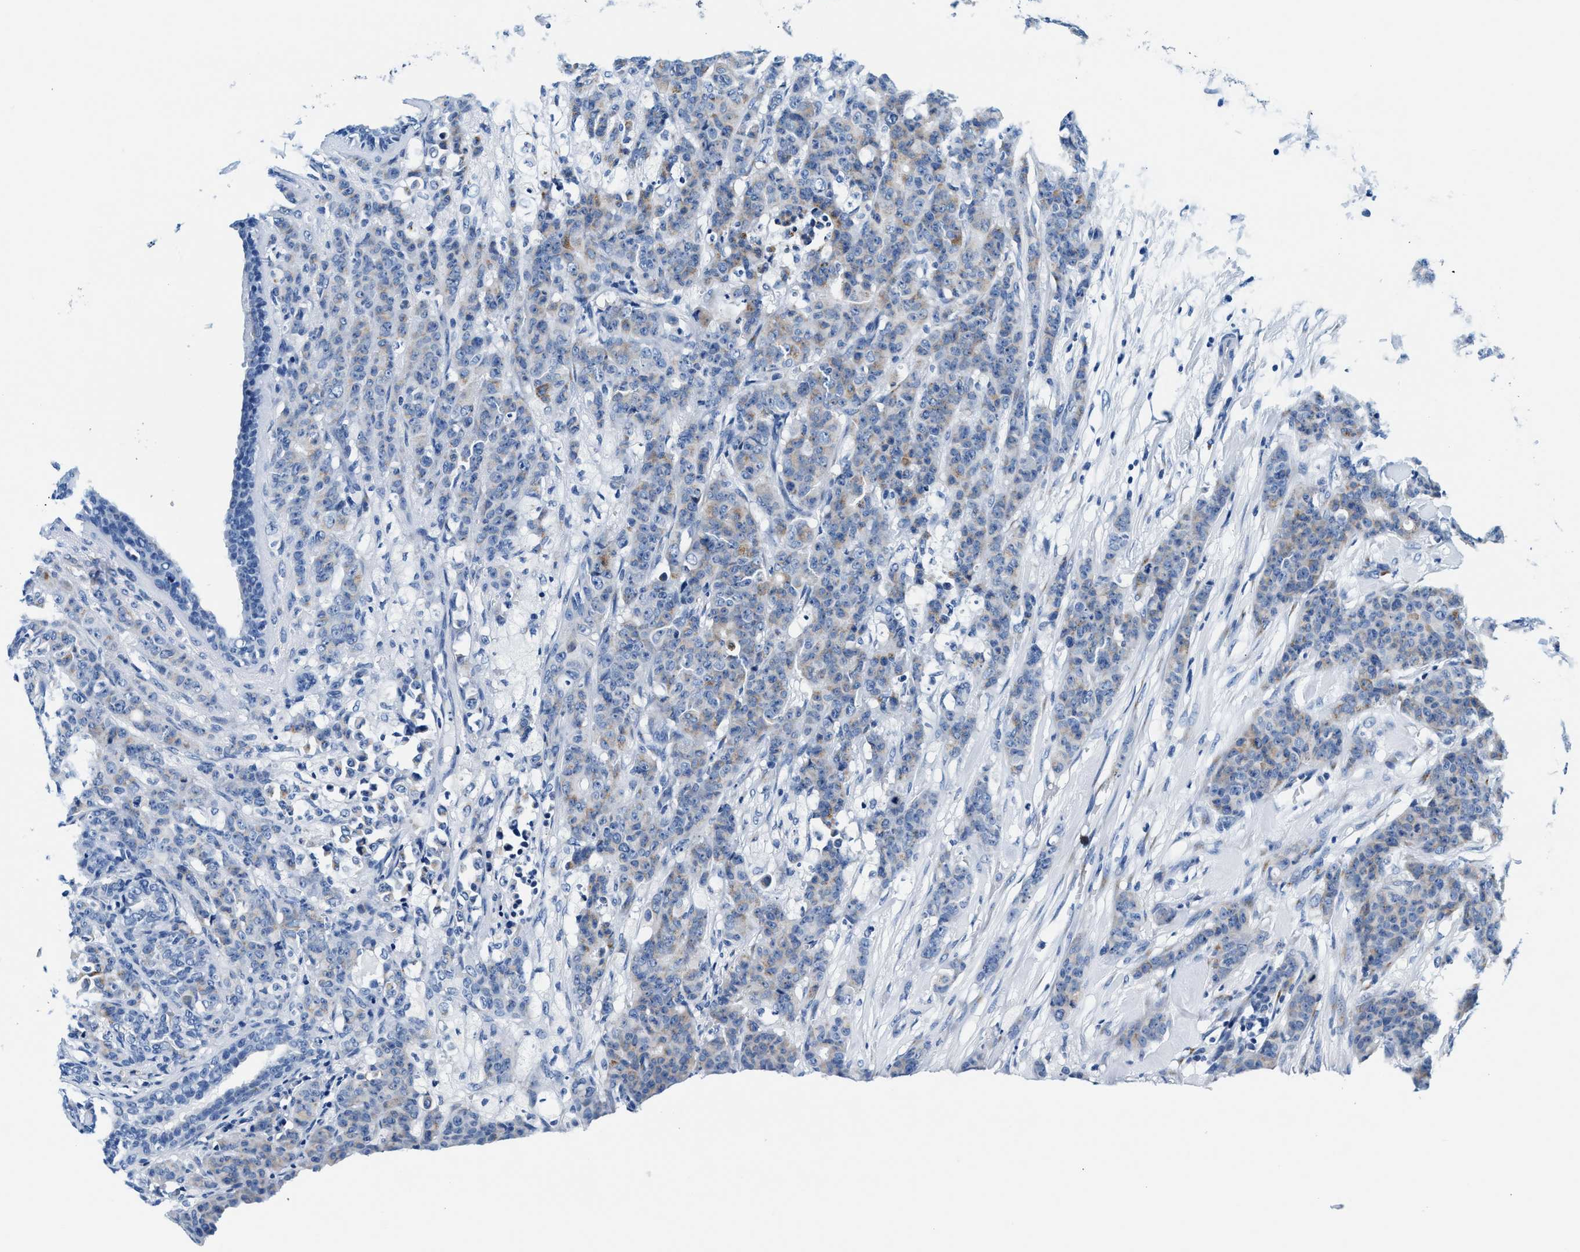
{"staining": {"intensity": "weak", "quantity": "<25%", "location": "cytoplasmic/membranous"}, "tissue": "breast cancer", "cell_type": "Tumor cells", "image_type": "cancer", "snomed": [{"axis": "morphology", "description": "Normal tissue, NOS"}, {"axis": "morphology", "description": "Duct carcinoma"}, {"axis": "topography", "description": "Breast"}], "caption": "DAB immunohistochemical staining of breast cancer demonstrates no significant expression in tumor cells.", "gene": "VPS53", "patient": {"sex": "female", "age": 40}}